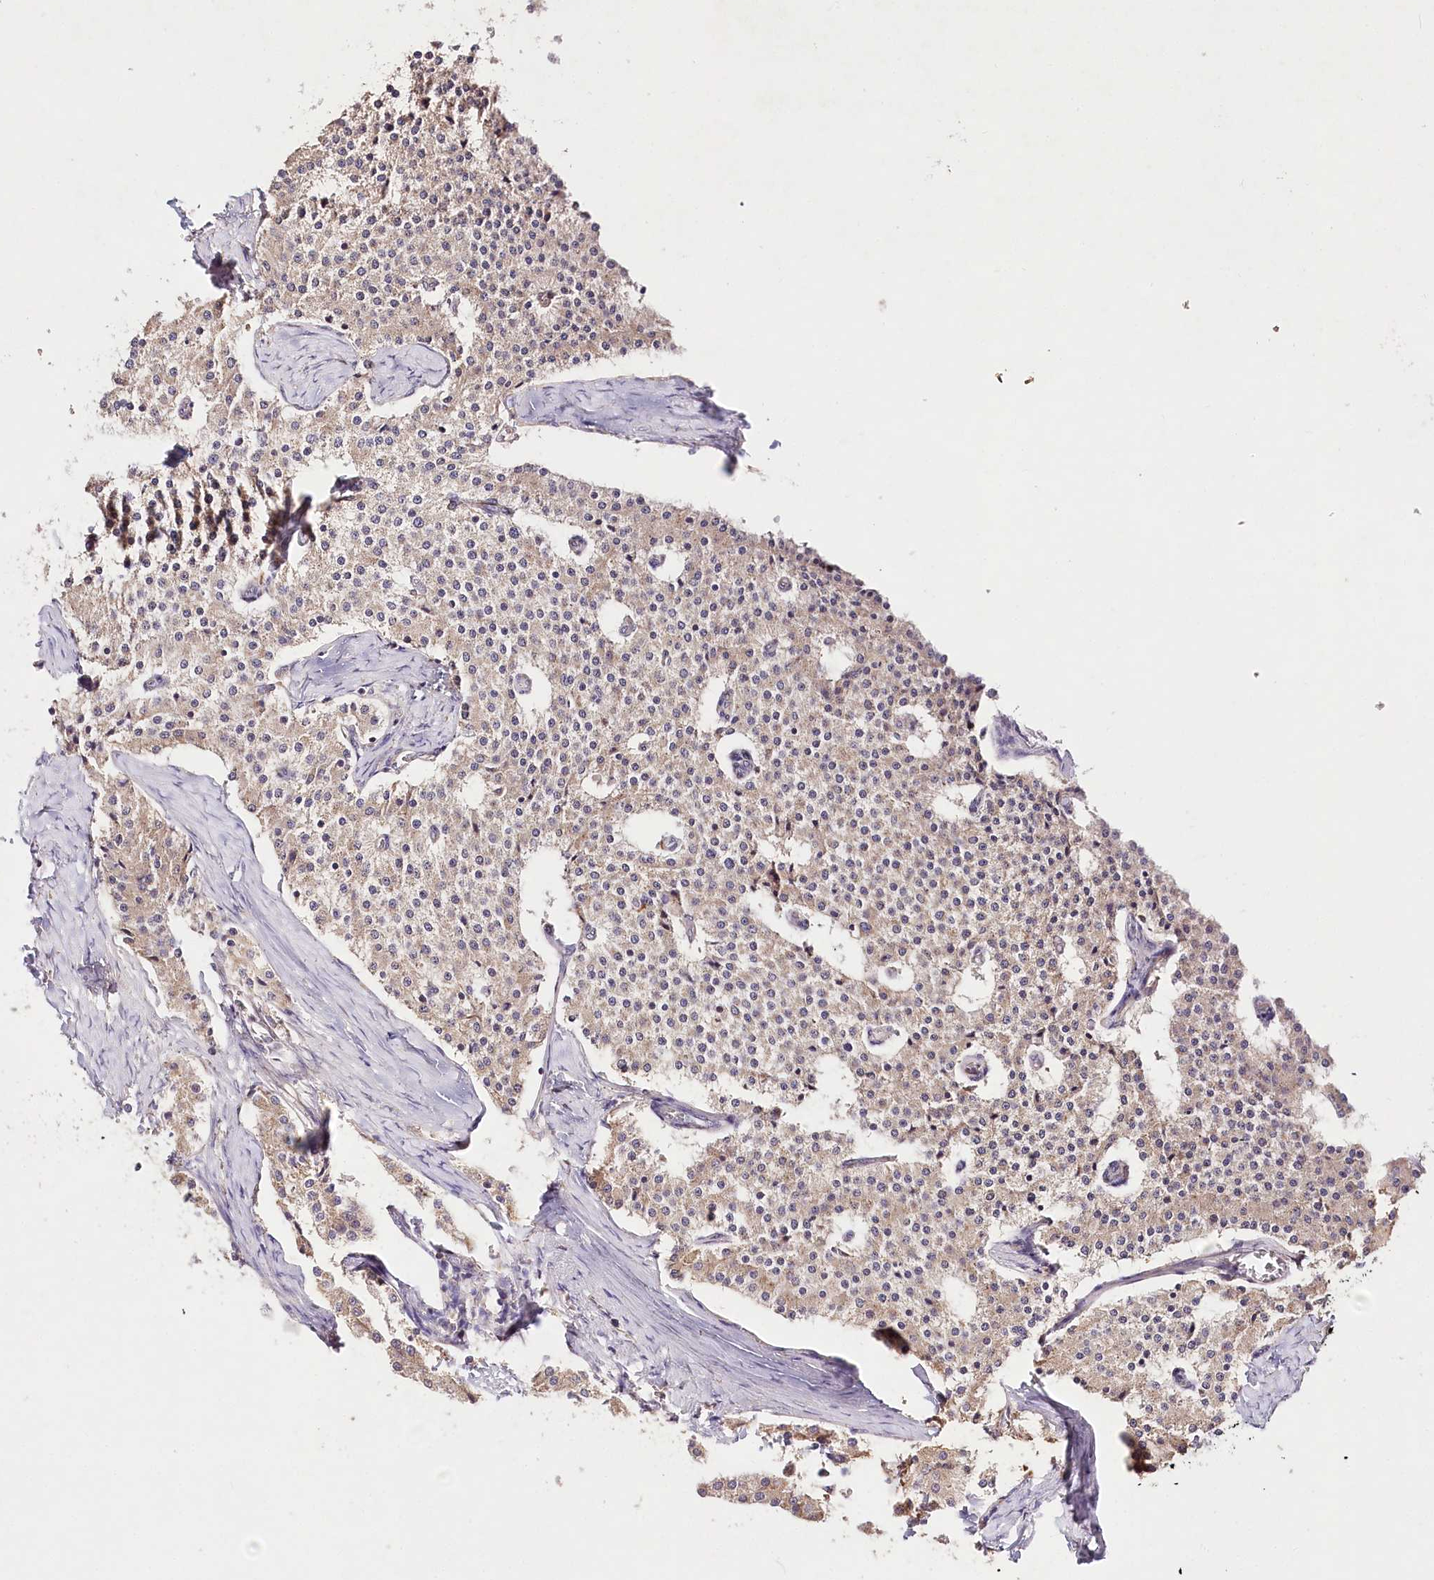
{"staining": {"intensity": "weak", "quantity": ">75%", "location": "cytoplasmic/membranous"}, "tissue": "carcinoid", "cell_type": "Tumor cells", "image_type": "cancer", "snomed": [{"axis": "morphology", "description": "Carcinoid, malignant, NOS"}, {"axis": "topography", "description": "Colon"}], "caption": "Immunohistochemical staining of carcinoid exhibits low levels of weak cytoplasmic/membranous protein staining in about >75% of tumor cells.", "gene": "DMXL1", "patient": {"sex": "female", "age": 52}}